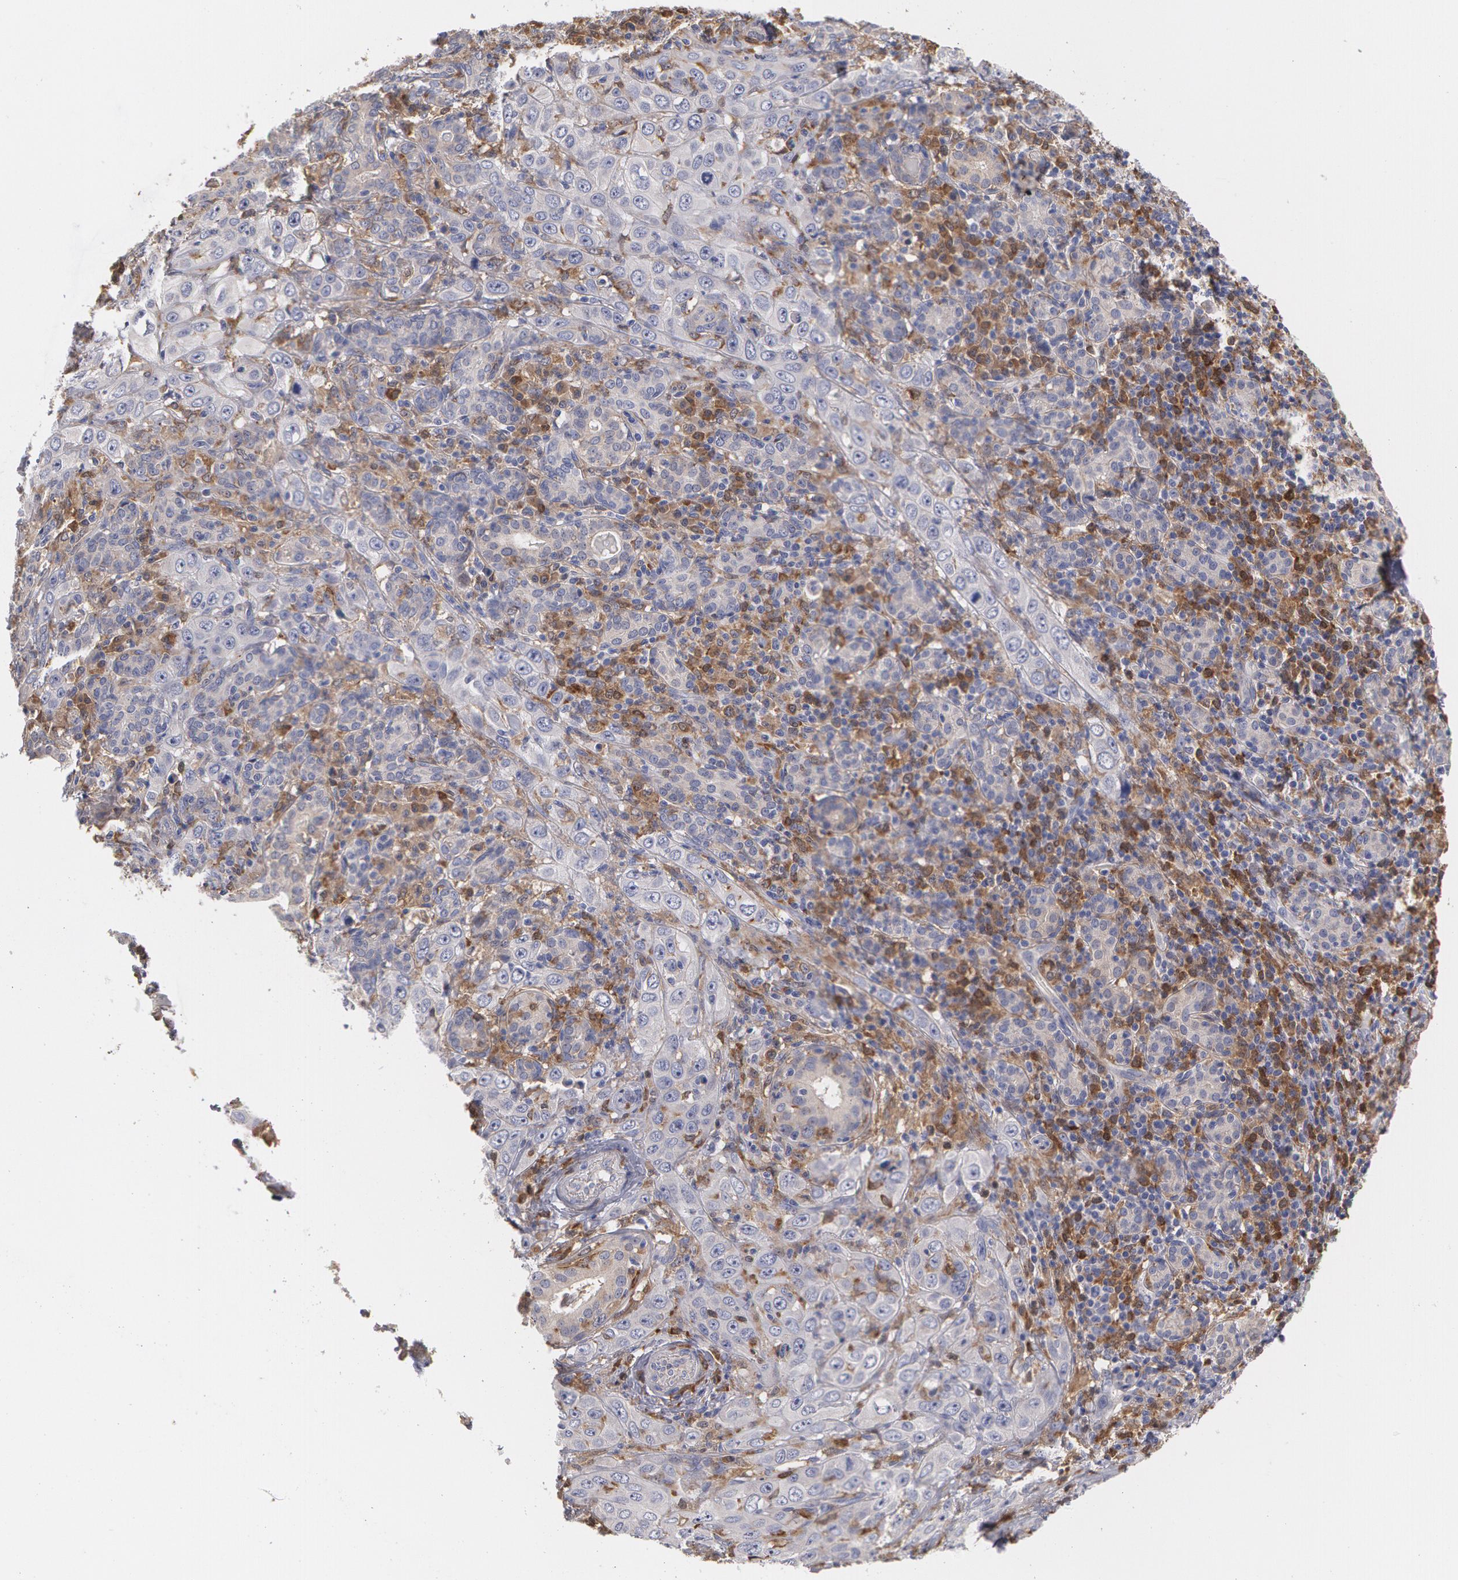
{"staining": {"intensity": "weak", "quantity": "<25%", "location": "cytoplasmic/membranous"}, "tissue": "skin cancer", "cell_type": "Tumor cells", "image_type": "cancer", "snomed": [{"axis": "morphology", "description": "Squamous cell carcinoma, NOS"}, {"axis": "topography", "description": "Skin"}], "caption": "An immunohistochemistry (IHC) photomicrograph of squamous cell carcinoma (skin) is shown. There is no staining in tumor cells of squamous cell carcinoma (skin). (DAB (3,3'-diaminobenzidine) IHC visualized using brightfield microscopy, high magnification).", "gene": "SYK", "patient": {"sex": "male", "age": 84}}